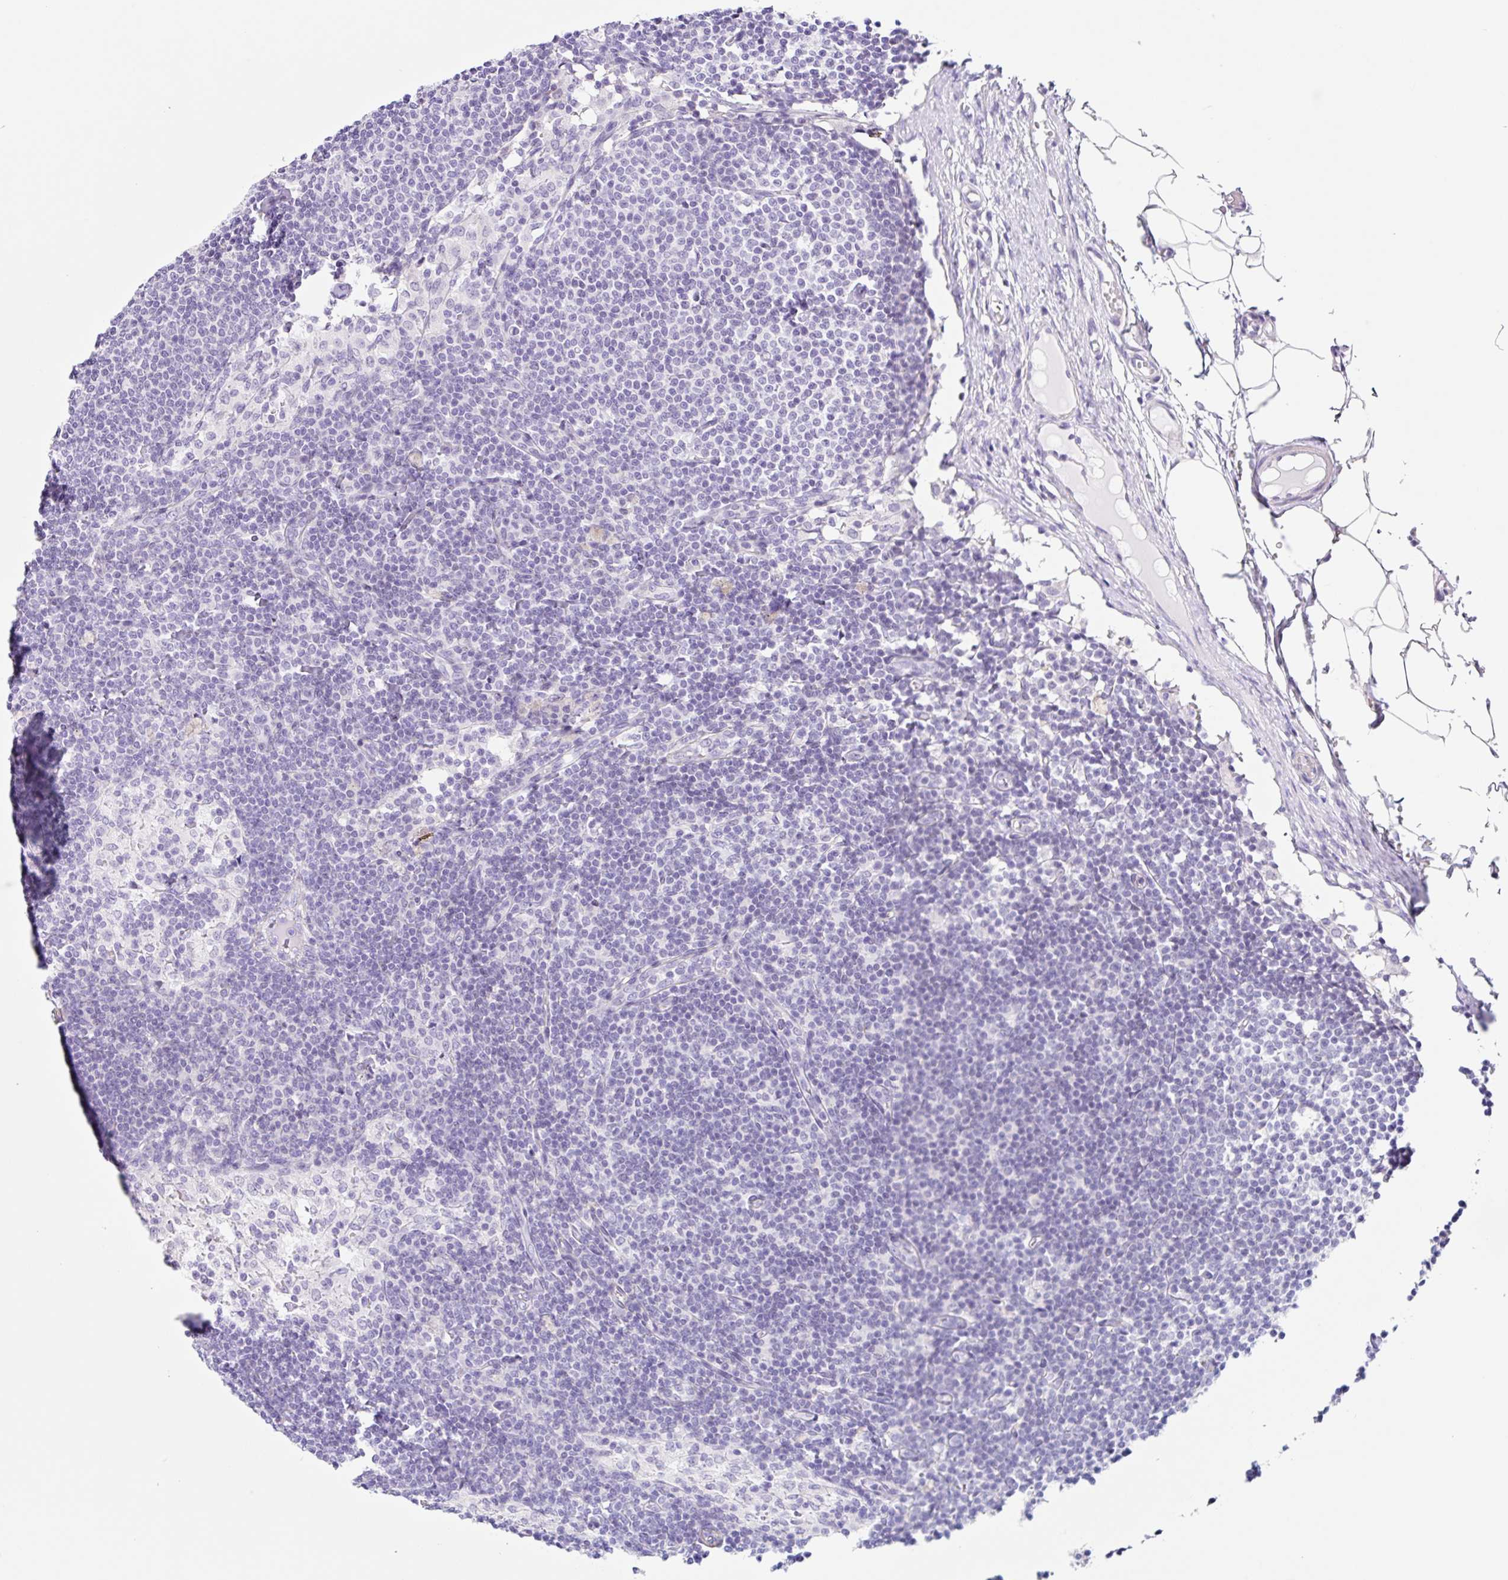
{"staining": {"intensity": "negative", "quantity": "none", "location": "none"}, "tissue": "lymph node", "cell_type": "Germinal center cells", "image_type": "normal", "snomed": [{"axis": "morphology", "description": "Normal tissue, NOS"}, {"axis": "topography", "description": "Lymph node"}], "caption": "The micrograph displays no staining of germinal center cells in benign lymph node.", "gene": "DCAF17", "patient": {"sex": "male", "age": 49}}